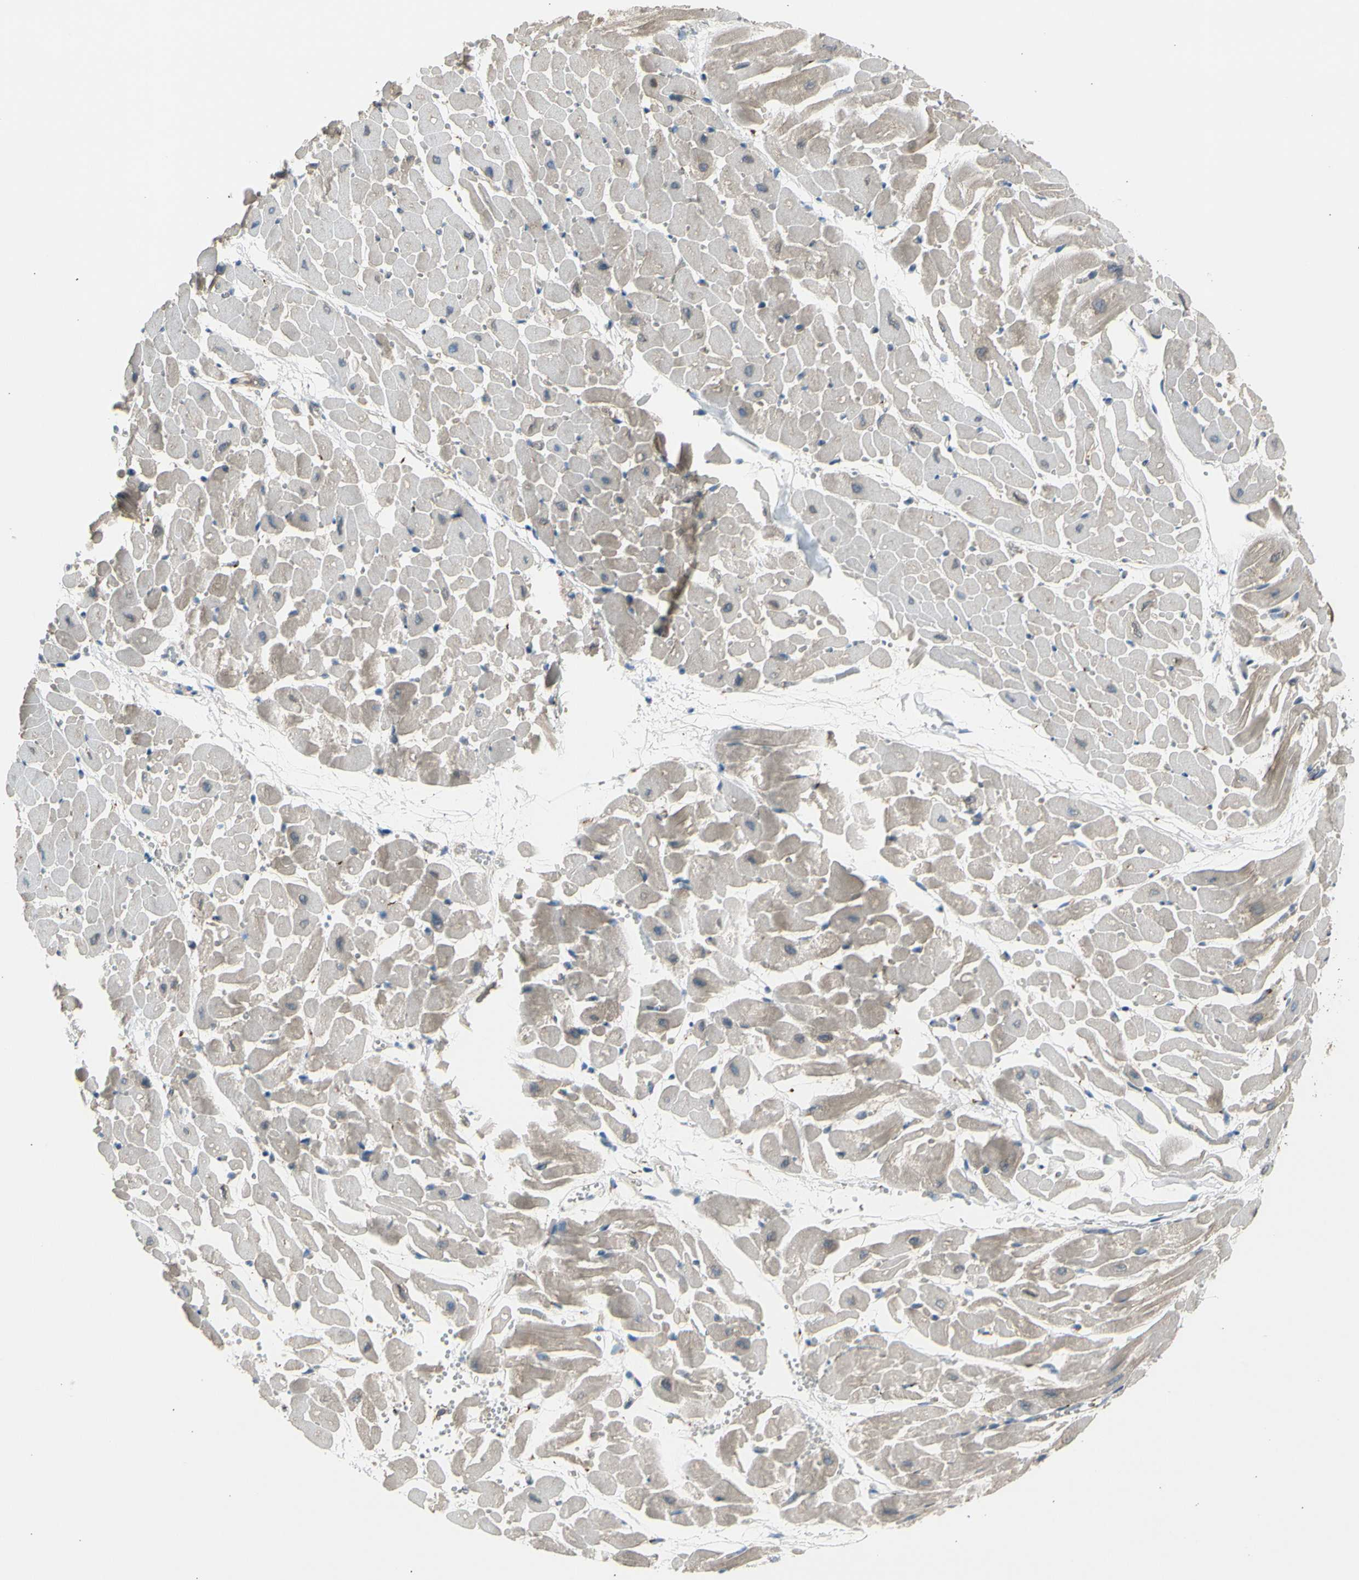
{"staining": {"intensity": "weak", "quantity": "25%-75%", "location": "cytoplasmic/membranous"}, "tissue": "heart muscle", "cell_type": "Cardiomyocytes", "image_type": "normal", "snomed": [{"axis": "morphology", "description": "Normal tissue, NOS"}, {"axis": "topography", "description": "Heart"}], "caption": "Brown immunohistochemical staining in unremarkable heart muscle shows weak cytoplasmic/membranous expression in about 25%-75% of cardiomyocytes.", "gene": "GALNT5", "patient": {"sex": "male", "age": 45}}